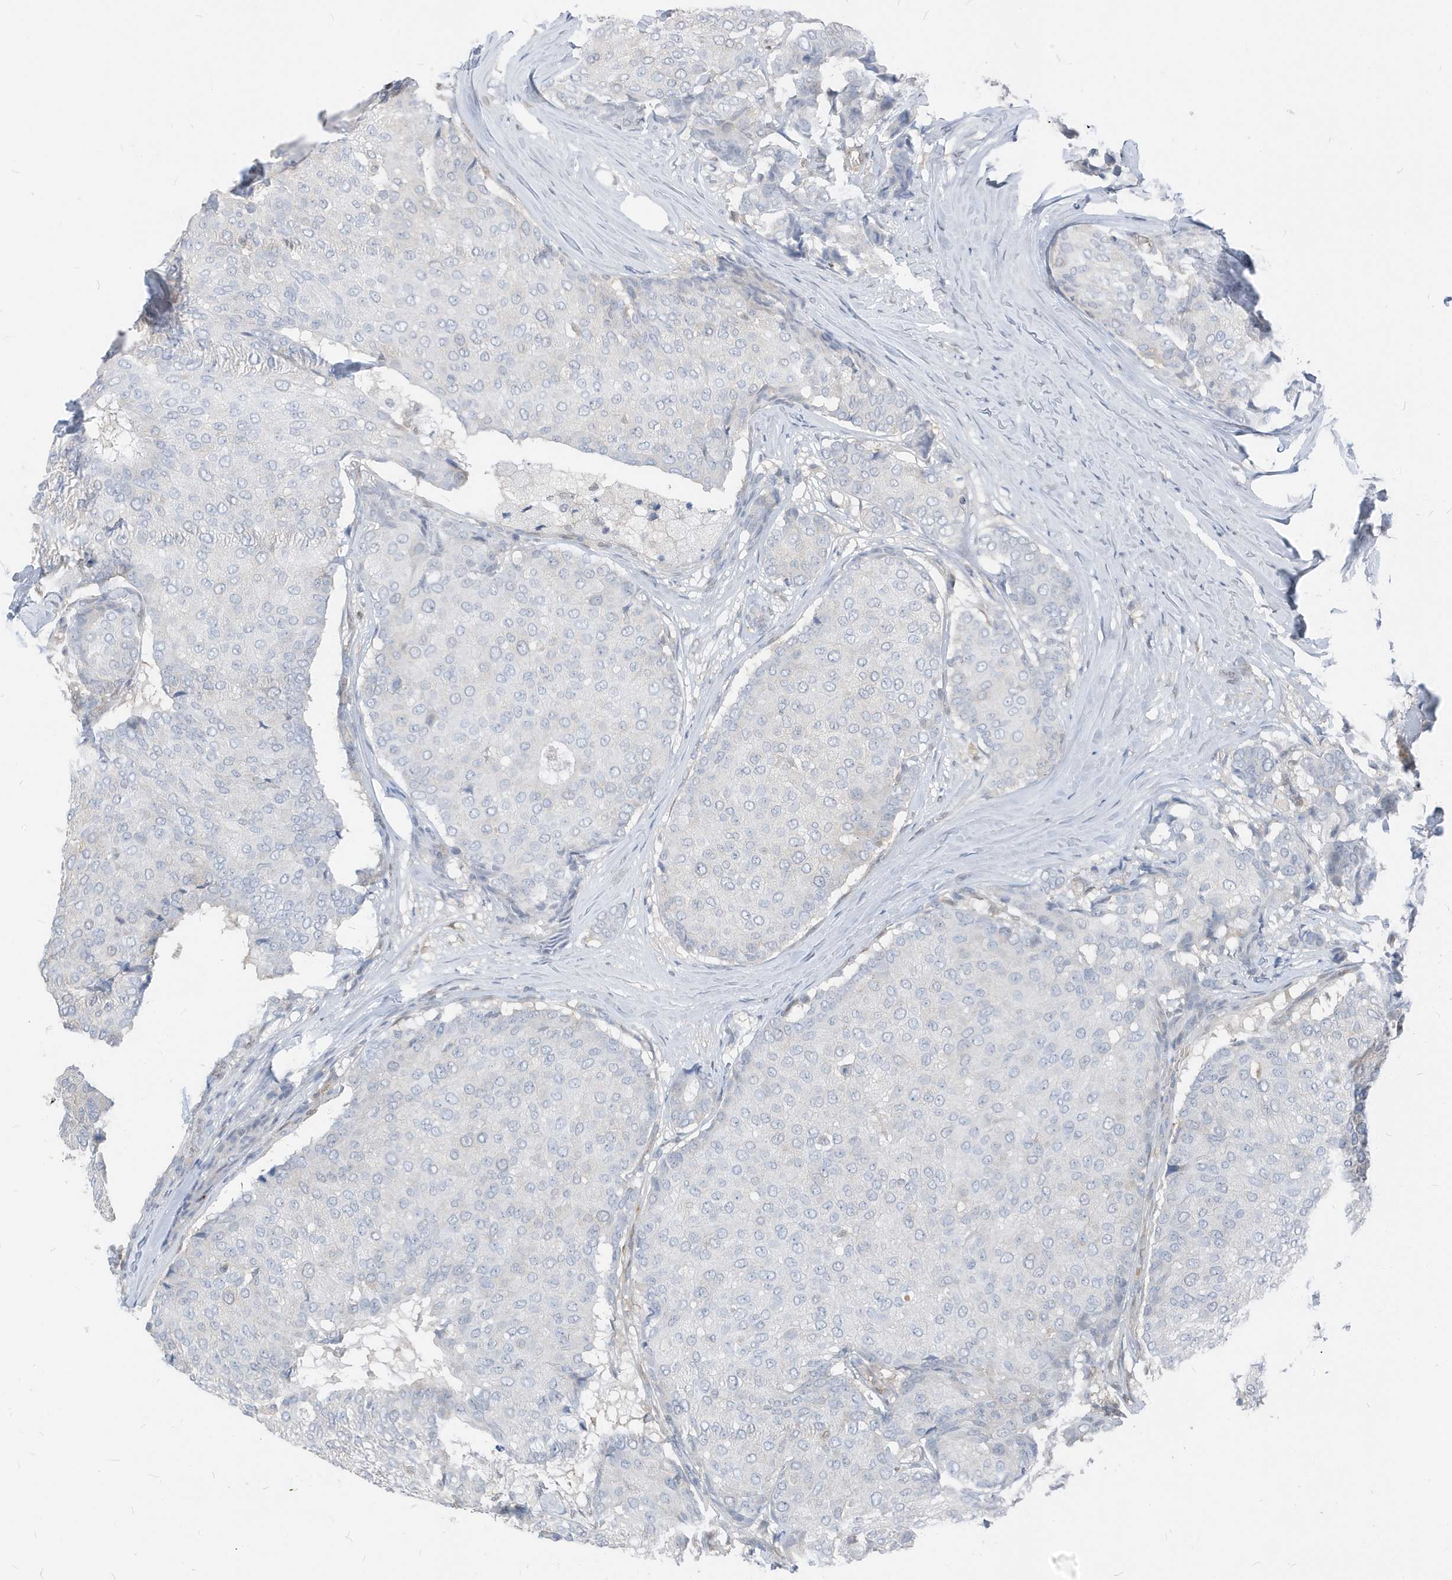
{"staining": {"intensity": "negative", "quantity": "none", "location": "none"}, "tissue": "breast cancer", "cell_type": "Tumor cells", "image_type": "cancer", "snomed": [{"axis": "morphology", "description": "Duct carcinoma"}, {"axis": "topography", "description": "Breast"}], "caption": "Immunohistochemical staining of human breast intraductal carcinoma shows no significant expression in tumor cells.", "gene": "NCOA7", "patient": {"sex": "female", "age": 75}}